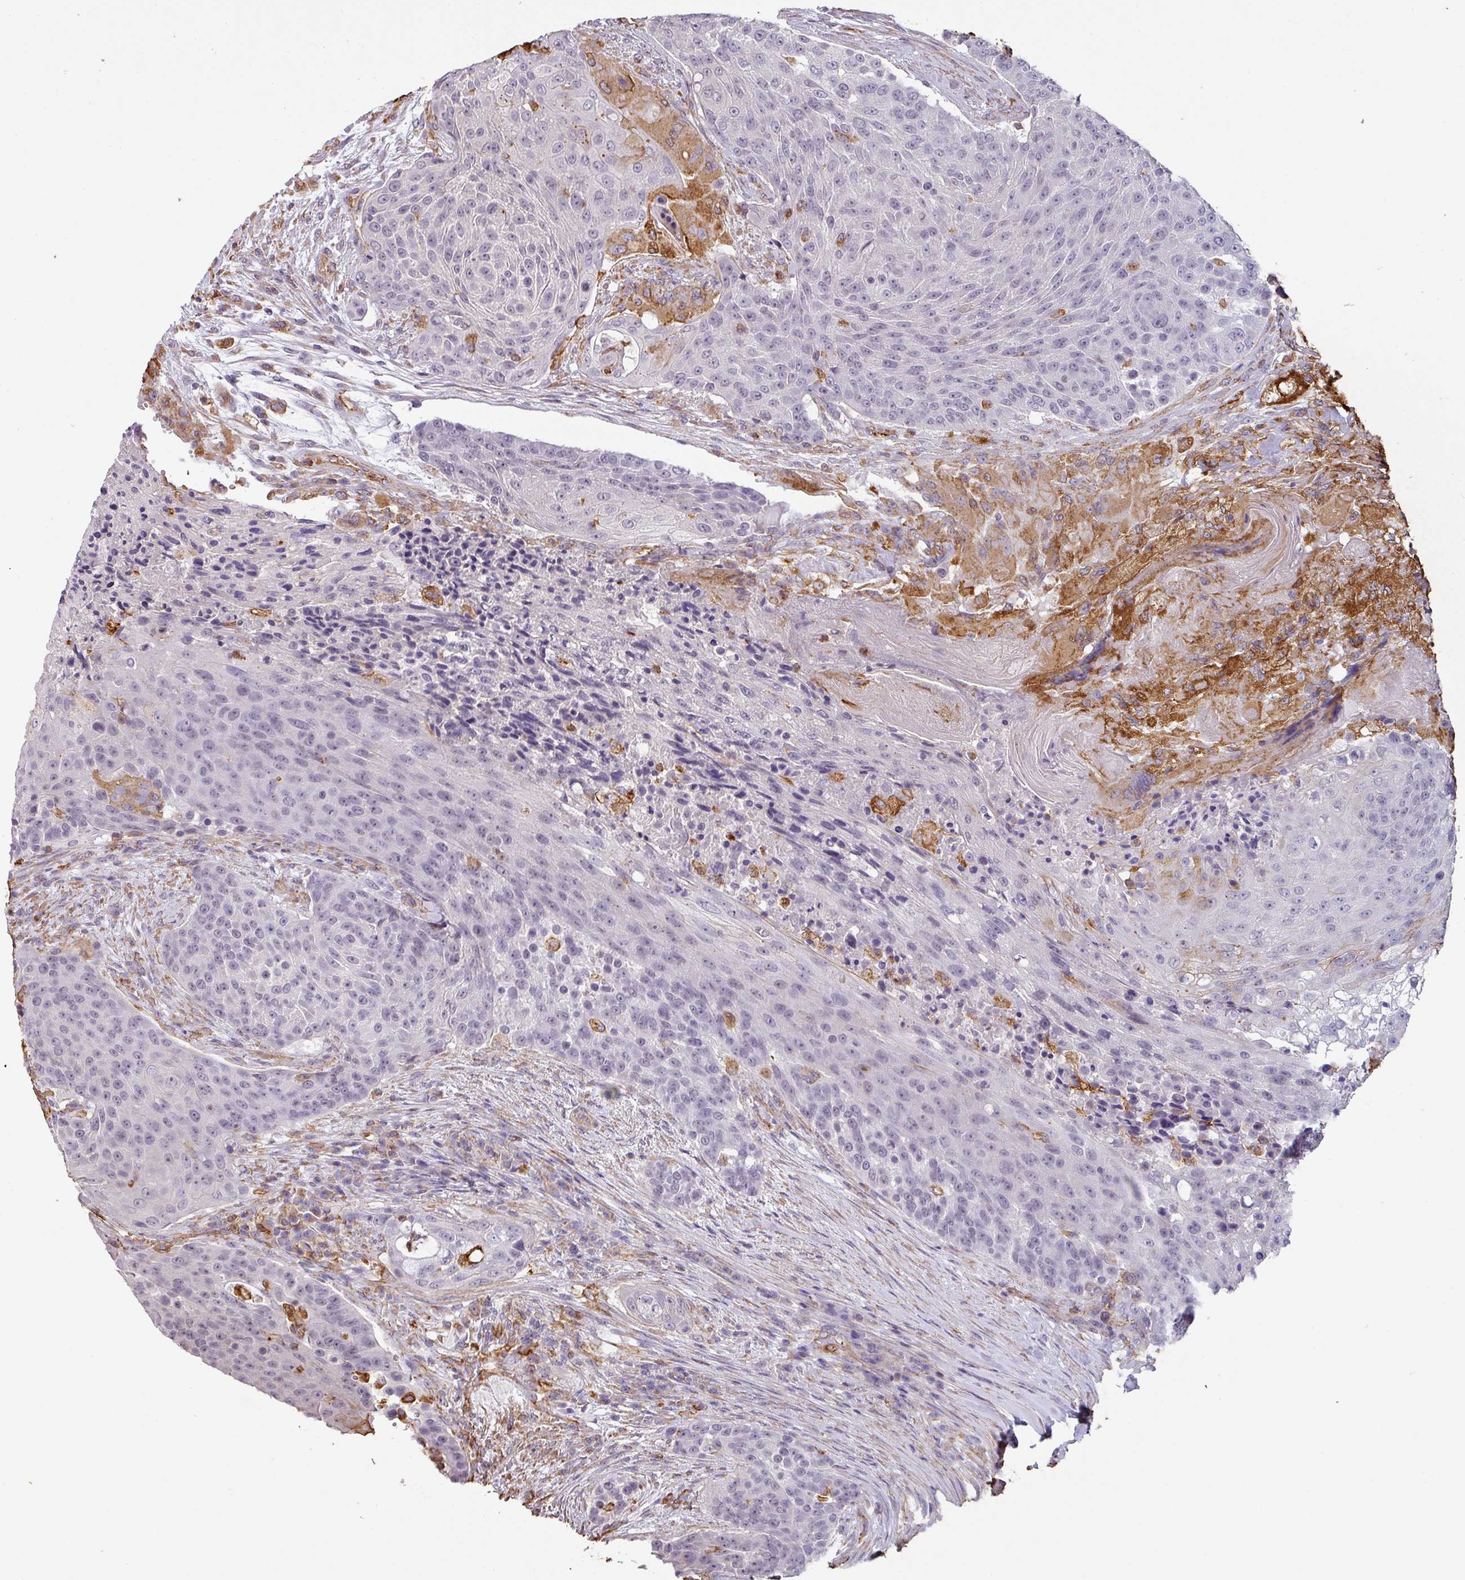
{"staining": {"intensity": "negative", "quantity": "none", "location": "none"}, "tissue": "urothelial cancer", "cell_type": "Tumor cells", "image_type": "cancer", "snomed": [{"axis": "morphology", "description": "Urothelial carcinoma, High grade"}, {"axis": "topography", "description": "Urinary bladder"}], "caption": "High magnification brightfield microscopy of urothelial cancer stained with DAB (3,3'-diaminobenzidine) (brown) and counterstained with hematoxylin (blue): tumor cells show no significant staining. (Stains: DAB (3,3'-diaminobenzidine) IHC with hematoxylin counter stain, Microscopy: brightfield microscopy at high magnification).", "gene": "ZNF280C", "patient": {"sex": "female", "age": 63}}